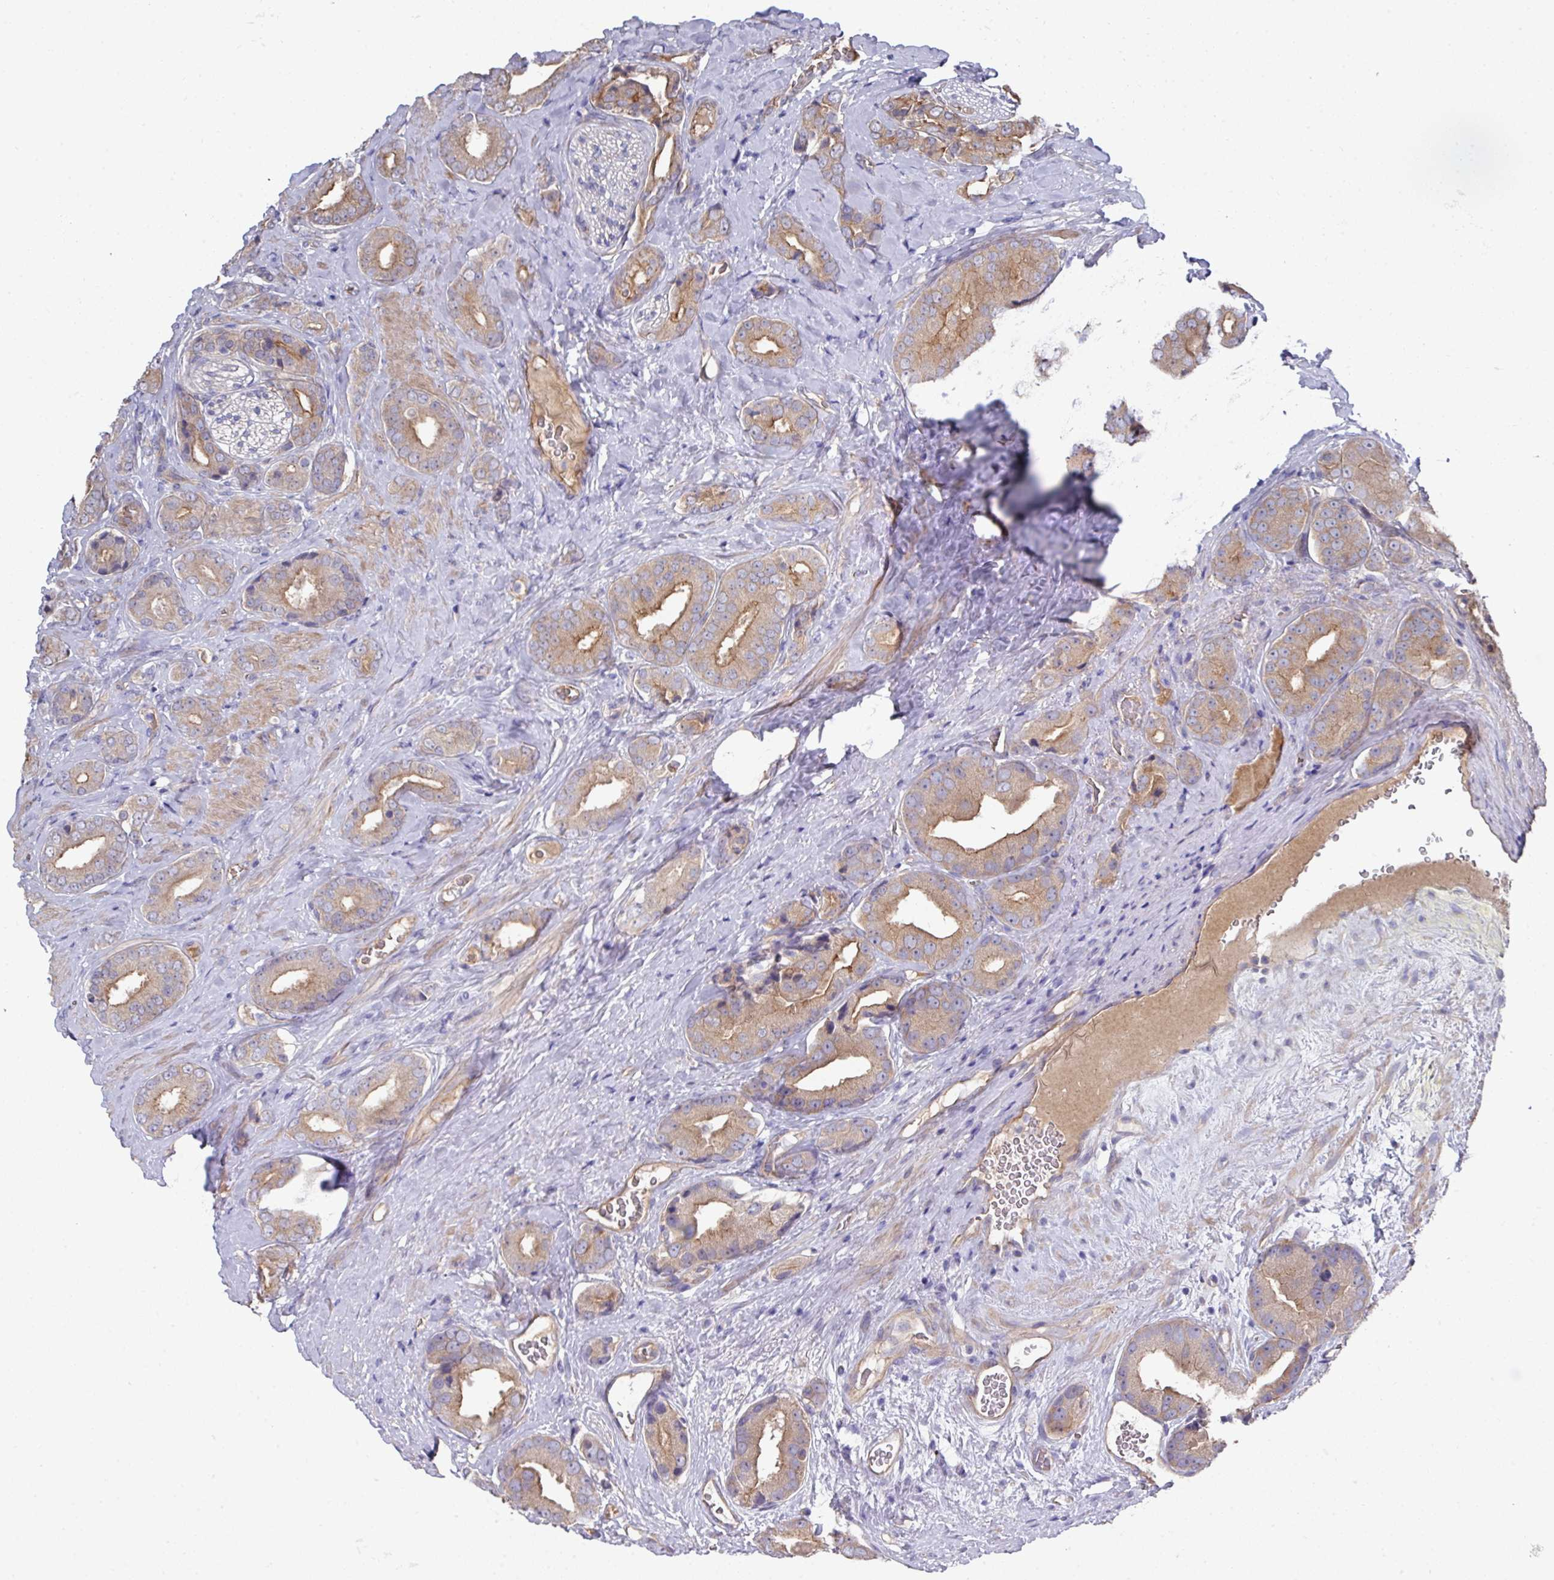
{"staining": {"intensity": "moderate", "quantity": "25%-75%", "location": "cytoplasmic/membranous"}, "tissue": "prostate cancer", "cell_type": "Tumor cells", "image_type": "cancer", "snomed": [{"axis": "morphology", "description": "Adenocarcinoma, High grade"}, {"axis": "topography", "description": "Prostate"}], "caption": "Moderate cytoplasmic/membranous positivity for a protein is present in approximately 25%-75% of tumor cells of prostate cancer using immunohistochemistry (IHC).", "gene": "PRR5", "patient": {"sex": "male", "age": 63}}